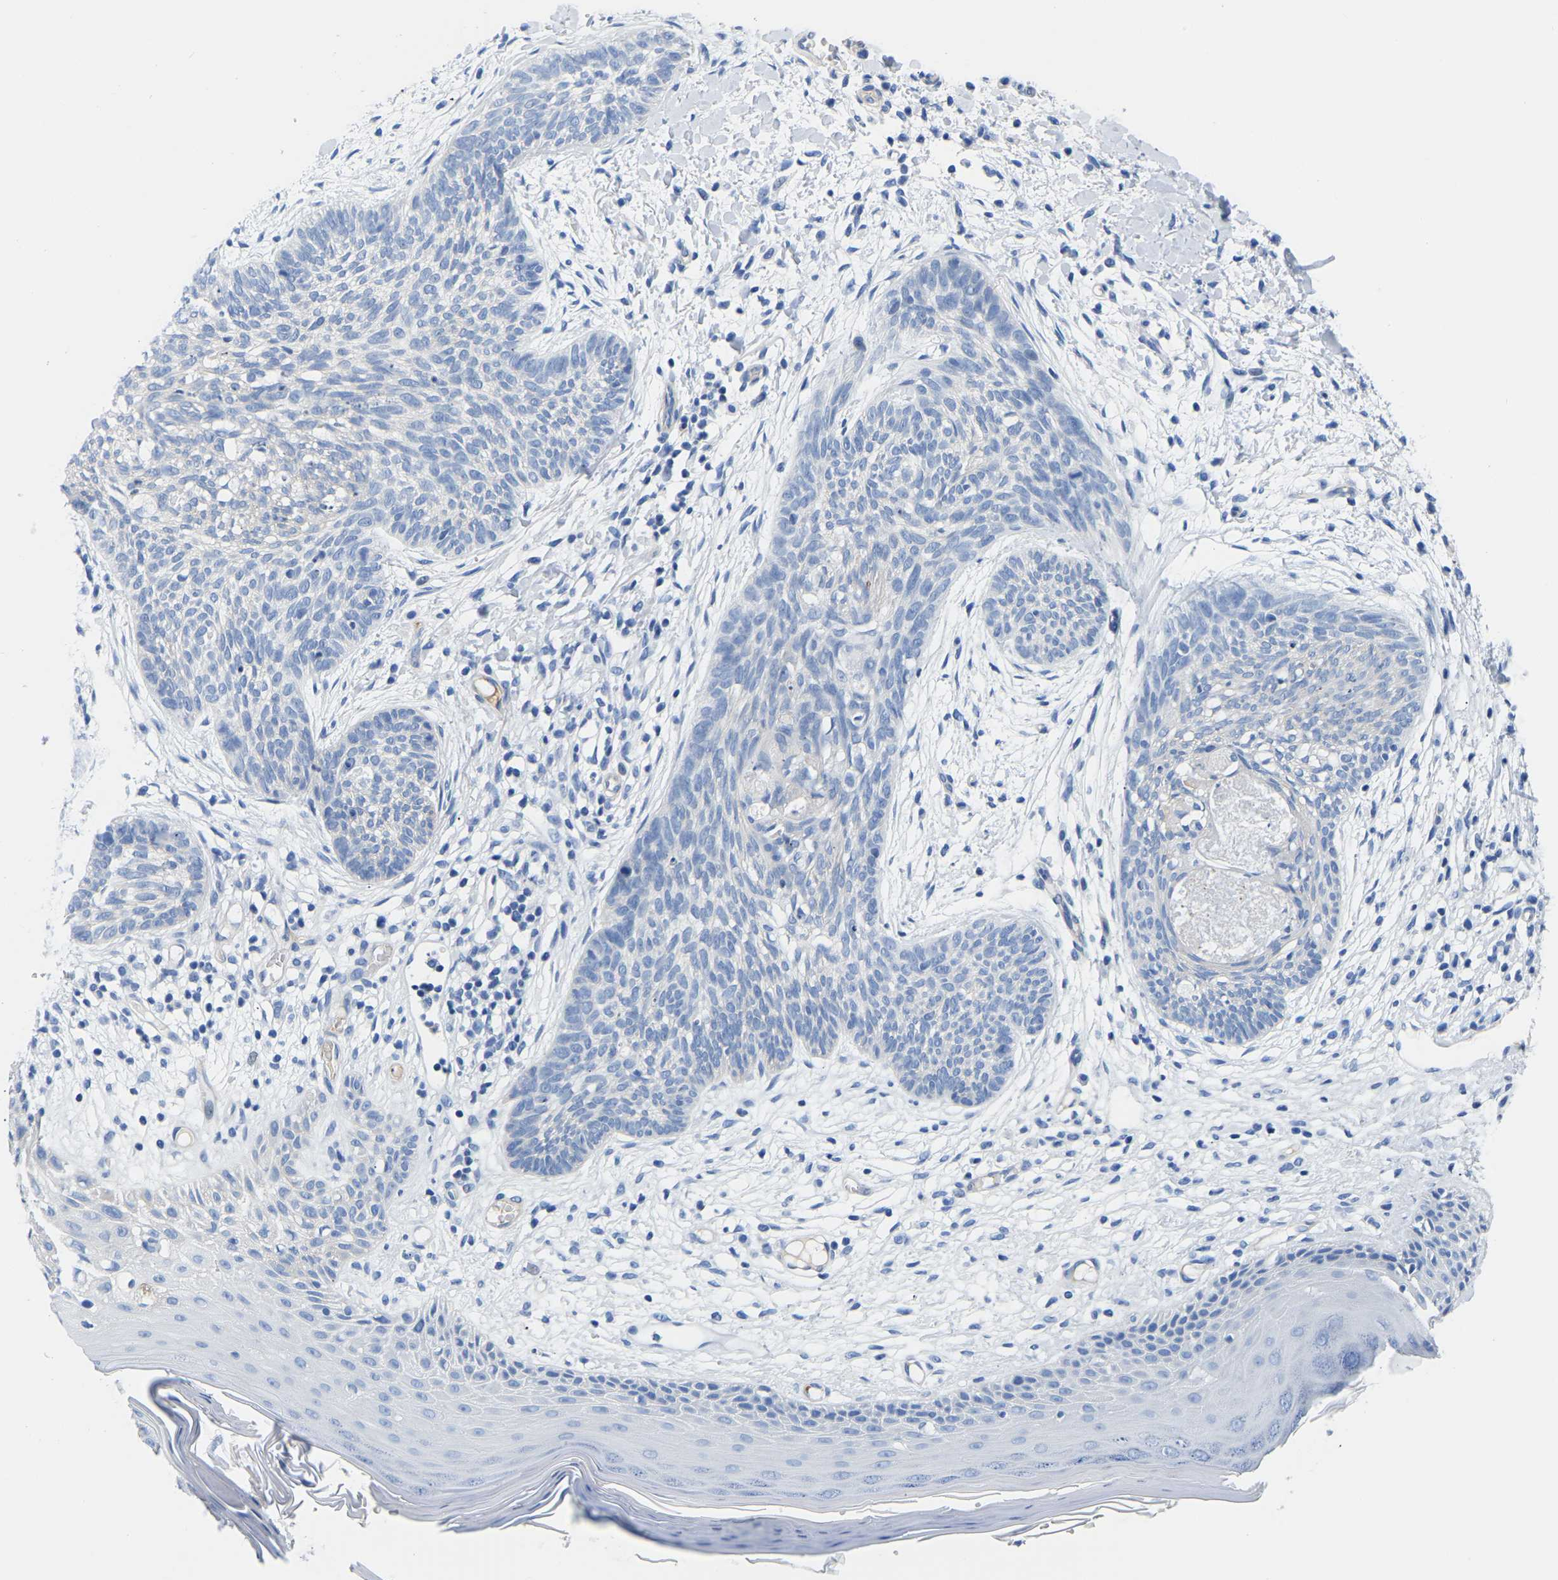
{"staining": {"intensity": "negative", "quantity": "none", "location": "none"}, "tissue": "skin cancer", "cell_type": "Tumor cells", "image_type": "cancer", "snomed": [{"axis": "morphology", "description": "Basal cell carcinoma"}, {"axis": "topography", "description": "Skin"}], "caption": "Immunohistochemical staining of skin cancer exhibits no significant expression in tumor cells.", "gene": "UPK3A", "patient": {"sex": "female", "age": 59}}